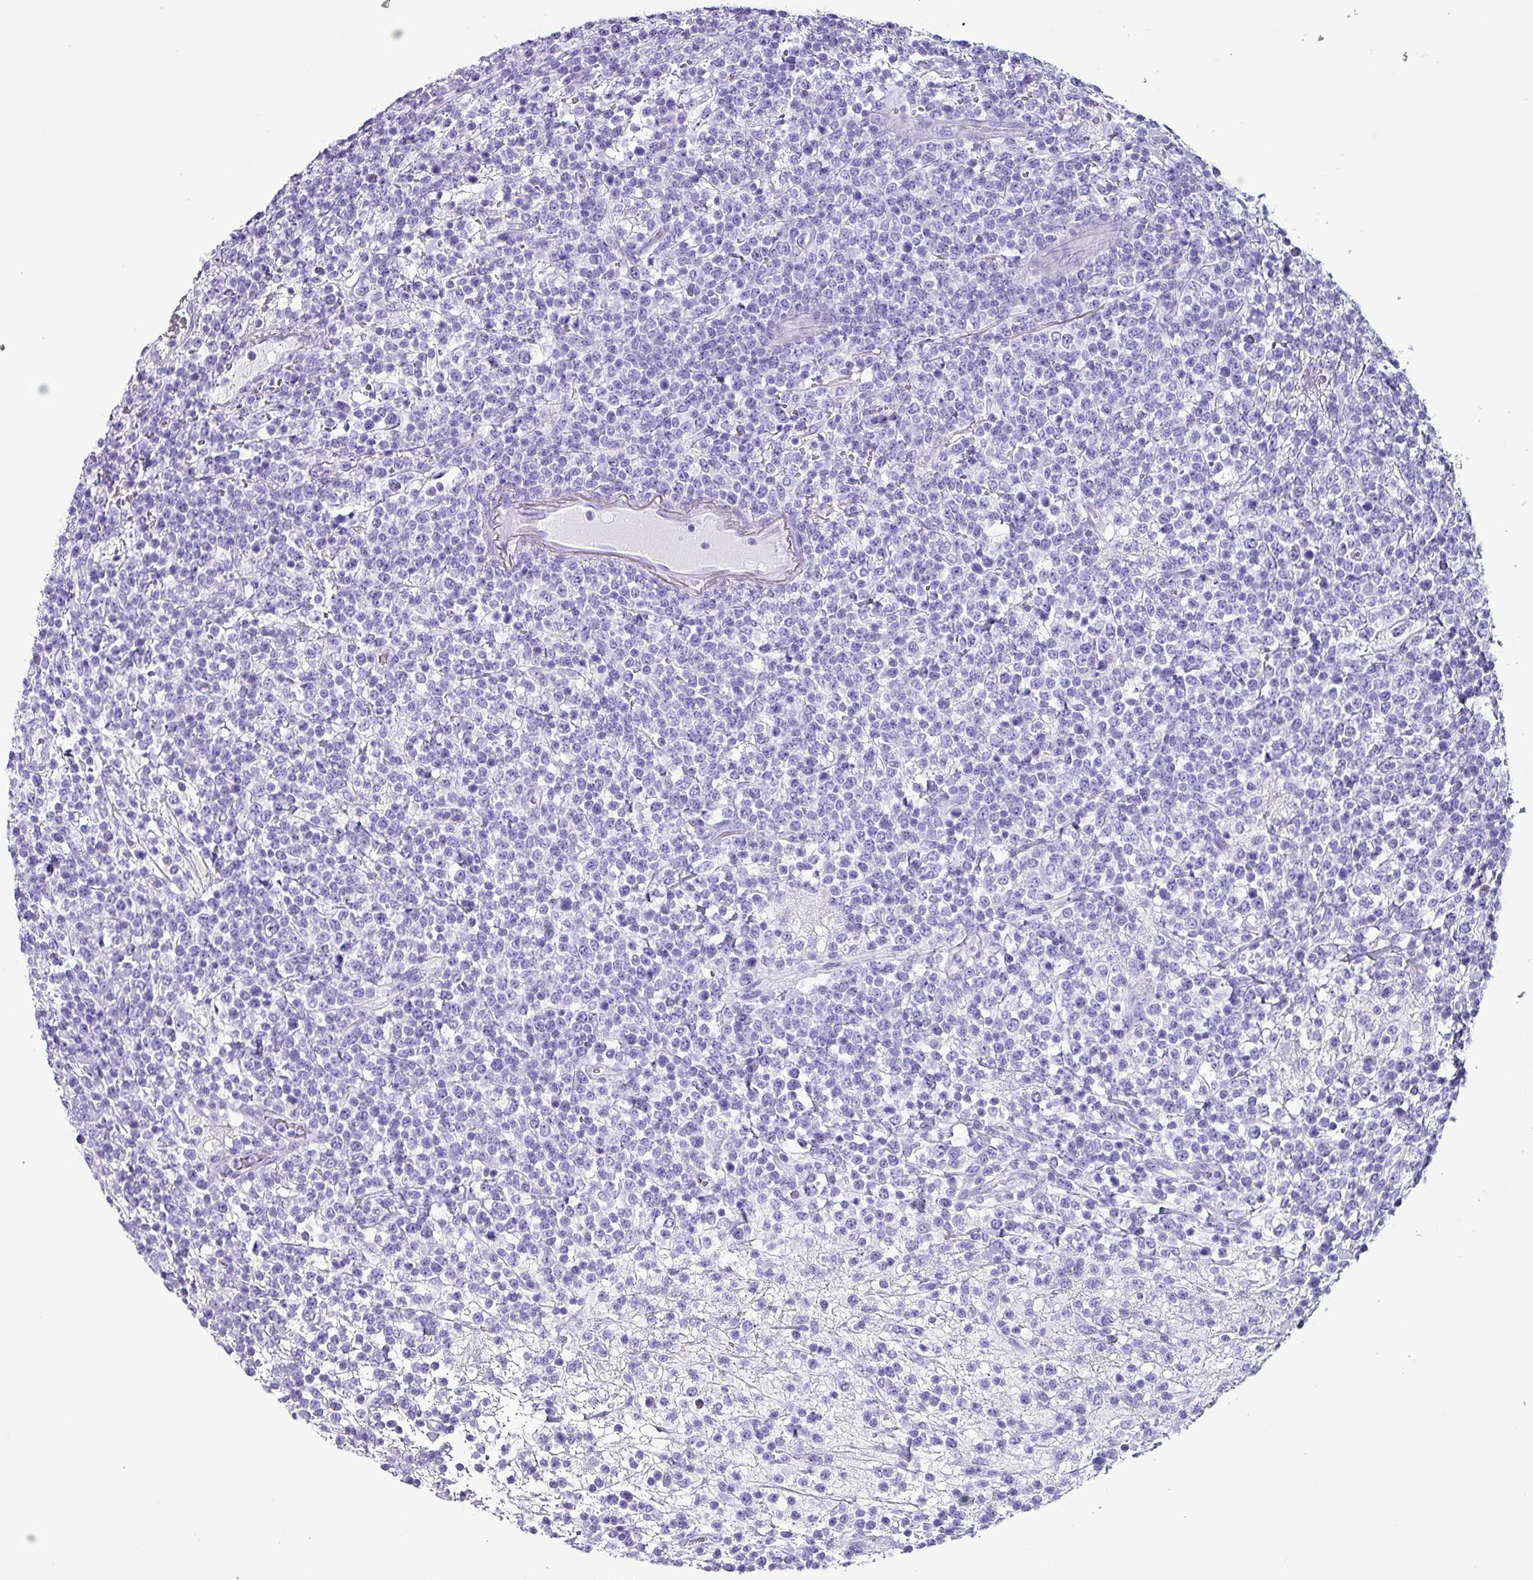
{"staining": {"intensity": "negative", "quantity": "none", "location": "none"}, "tissue": "lymphoma", "cell_type": "Tumor cells", "image_type": "cancer", "snomed": [{"axis": "morphology", "description": "Malignant lymphoma, non-Hodgkin's type, High grade"}, {"axis": "topography", "description": "Colon"}], "caption": "IHC micrograph of neoplastic tissue: lymphoma stained with DAB (3,3'-diaminobenzidine) shows no significant protein positivity in tumor cells.", "gene": "KRT6C", "patient": {"sex": "female", "age": 53}}